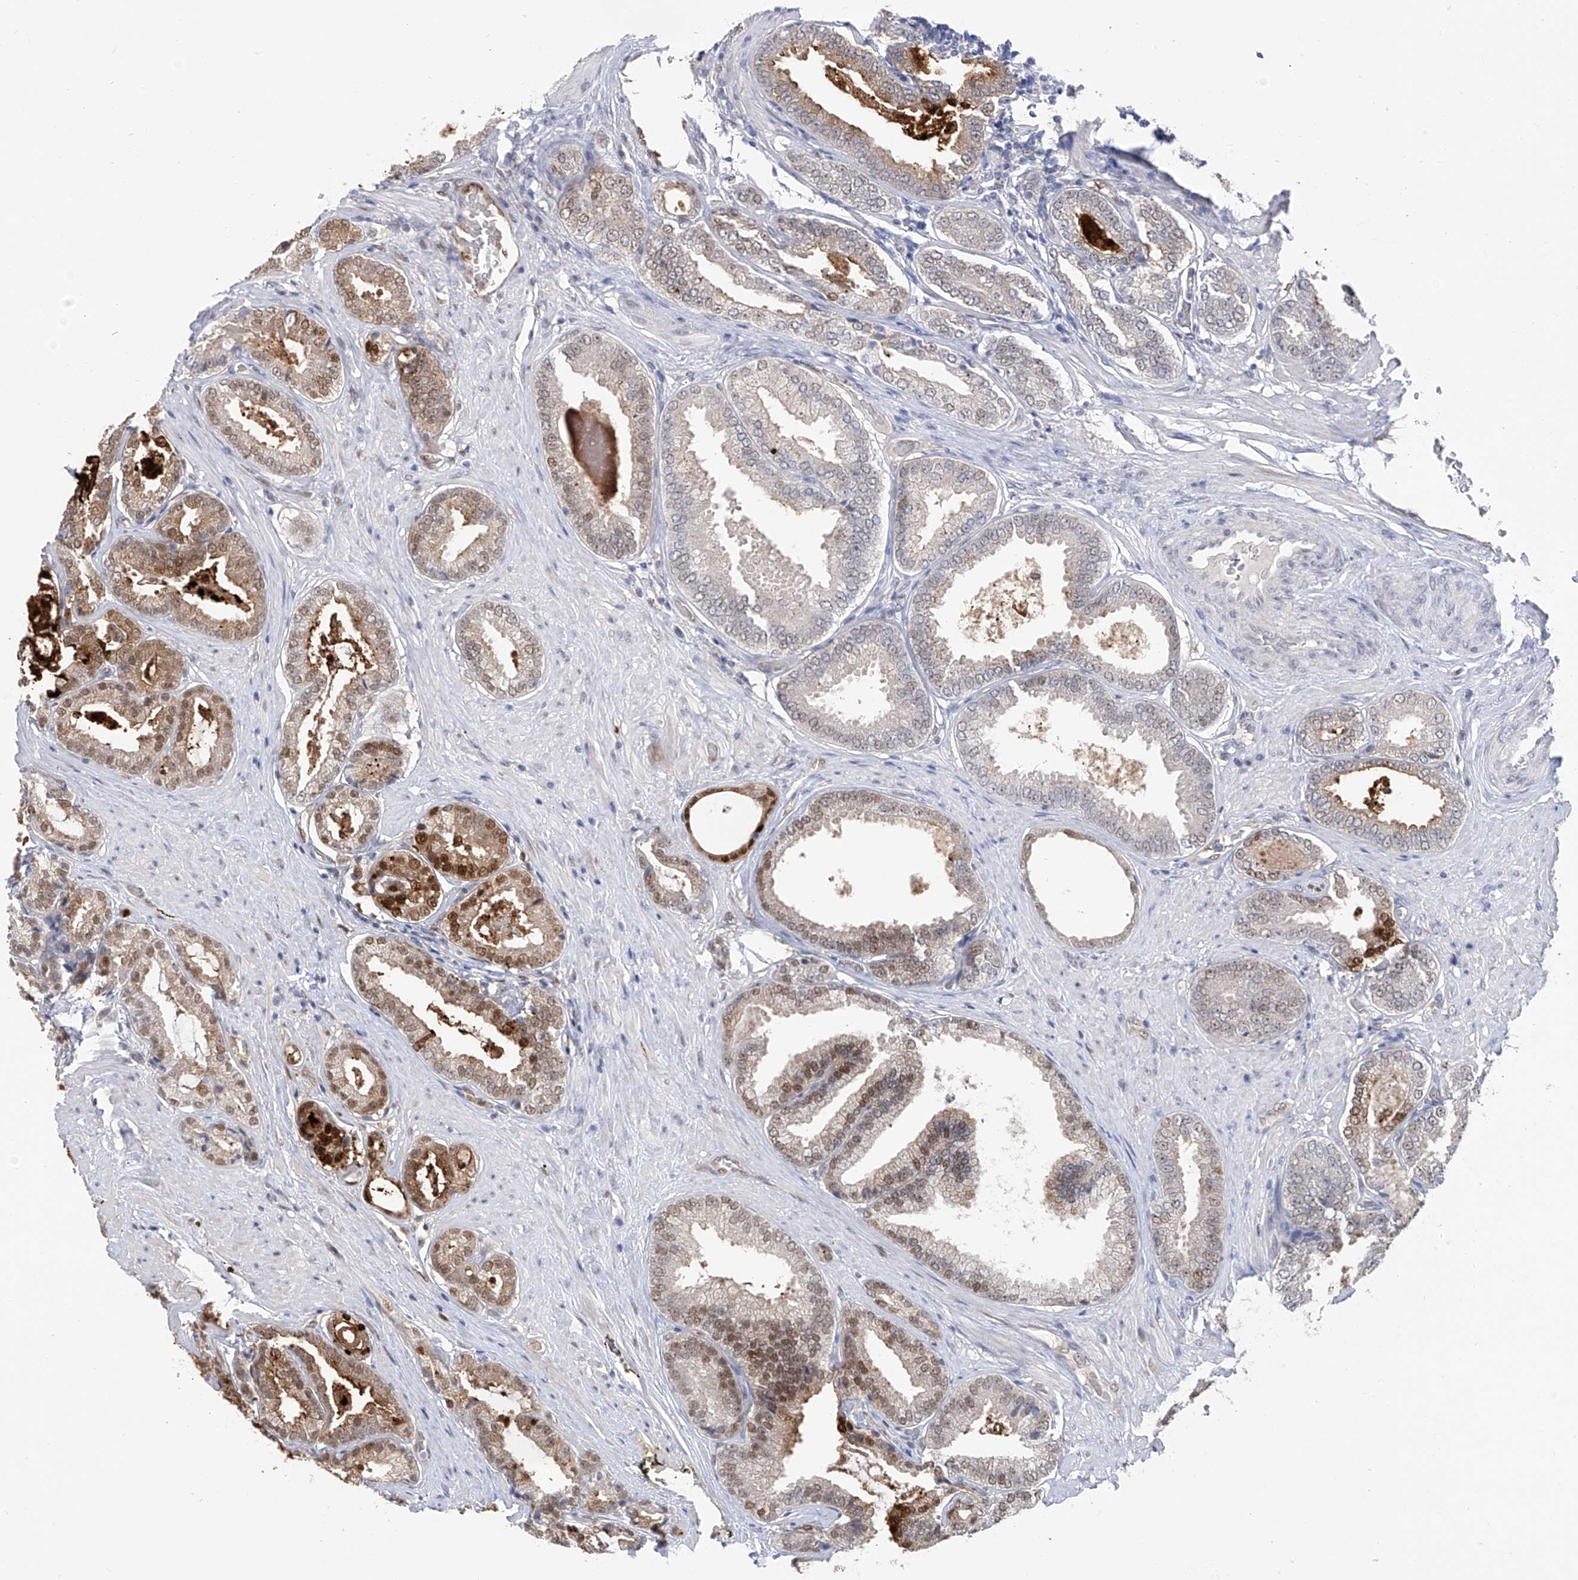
{"staining": {"intensity": "moderate", "quantity": "25%-75%", "location": "cytoplasmic/membranous,nuclear"}, "tissue": "prostate cancer", "cell_type": "Tumor cells", "image_type": "cancer", "snomed": [{"axis": "morphology", "description": "Adenocarcinoma, Low grade"}, {"axis": "topography", "description": "Prostate"}], "caption": "Immunohistochemistry (IHC) (DAB (3,3'-diaminobenzidine)) staining of human prostate low-grade adenocarcinoma reveals moderate cytoplasmic/membranous and nuclear protein positivity in approximately 25%-75% of tumor cells. (DAB (3,3'-diaminobenzidine) IHC with brightfield microscopy, high magnification).", "gene": "PHF20", "patient": {"sex": "male", "age": 71}}